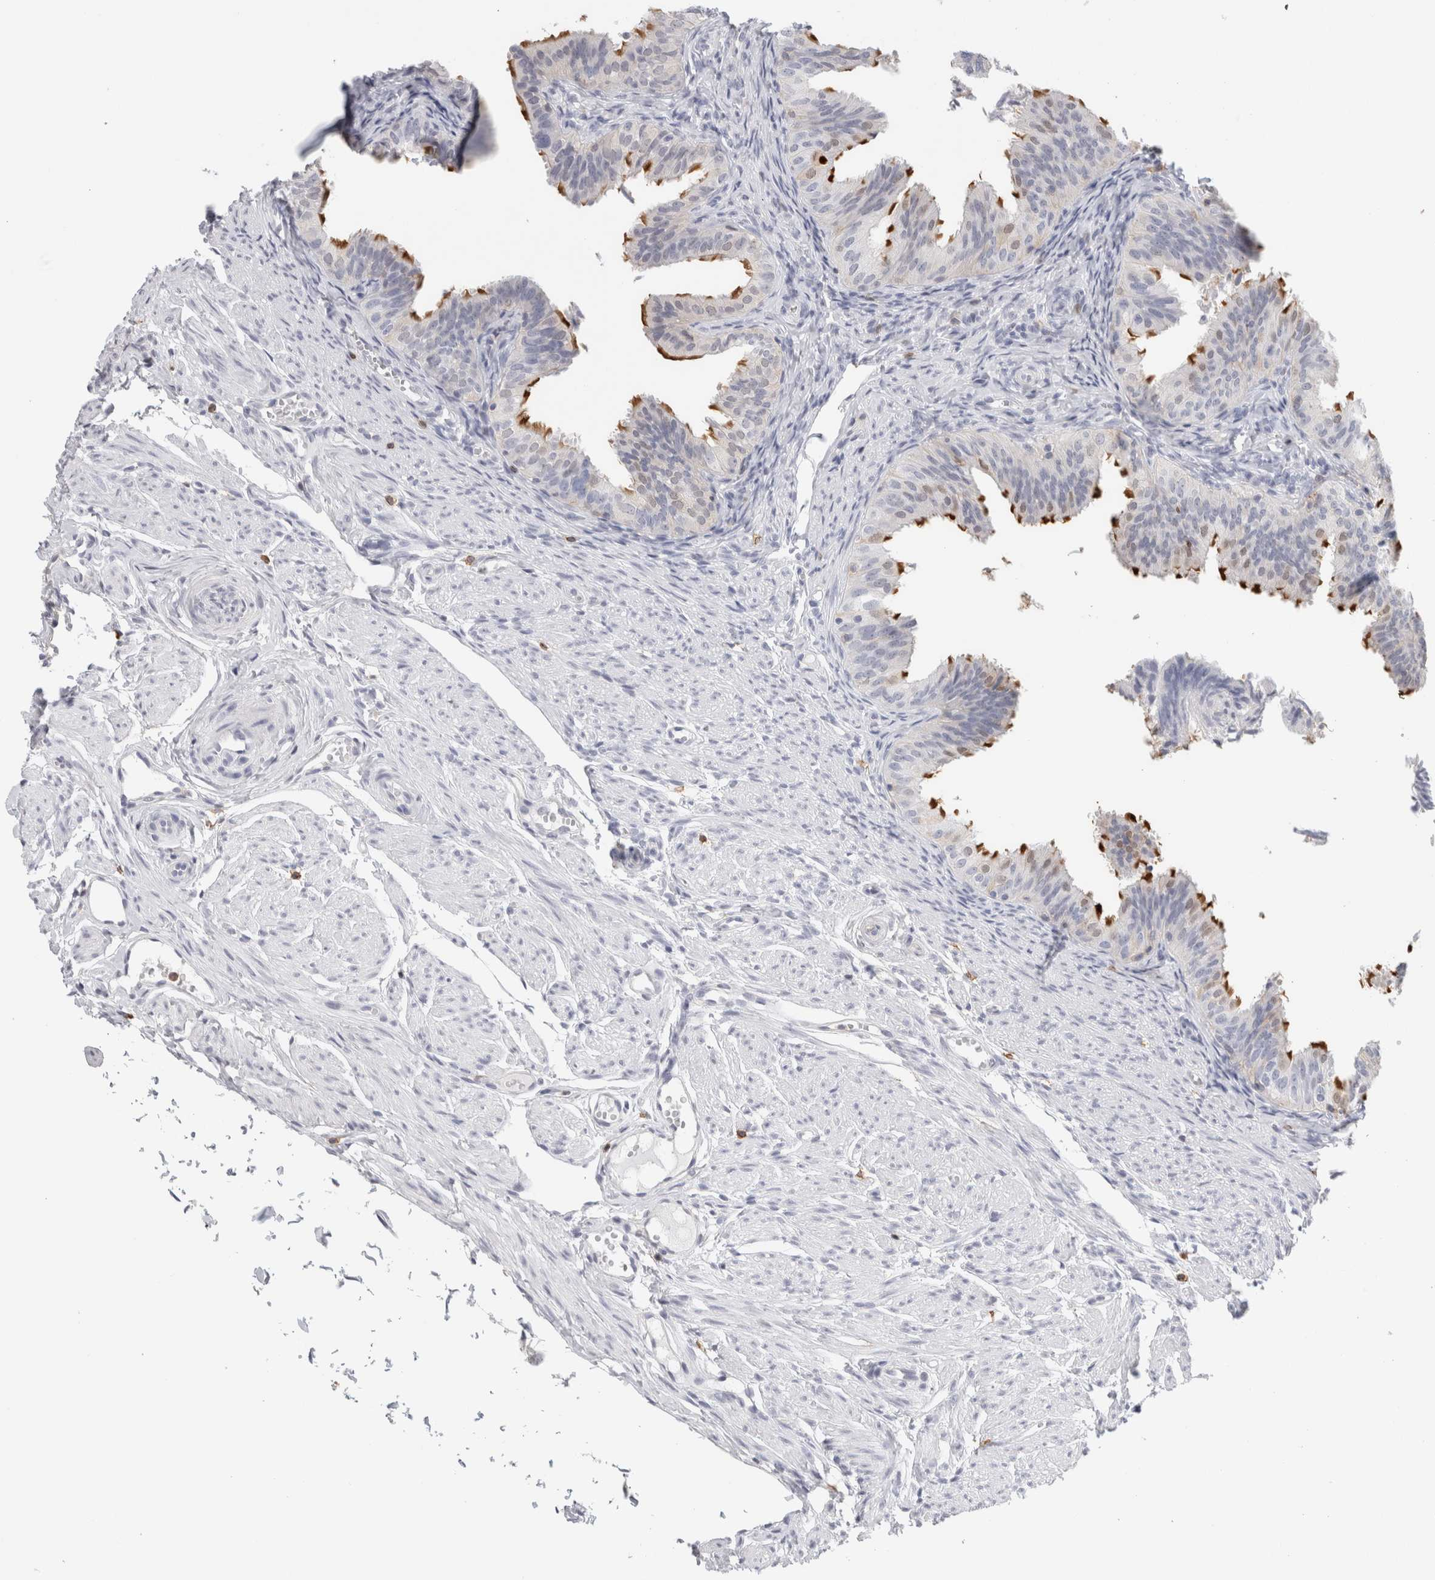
{"staining": {"intensity": "moderate", "quantity": "25%-75%", "location": "cytoplasmic/membranous"}, "tissue": "fallopian tube", "cell_type": "Glandular cells", "image_type": "normal", "snomed": [{"axis": "morphology", "description": "Normal tissue, NOS"}, {"axis": "topography", "description": "Fallopian tube"}], "caption": "Fallopian tube stained for a protein (brown) demonstrates moderate cytoplasmic/membranous positive positivity in approximately 25%-75% of glandular cells.", "gene": "P2RY2", "patient": {"sex": "female", "age": 35}}